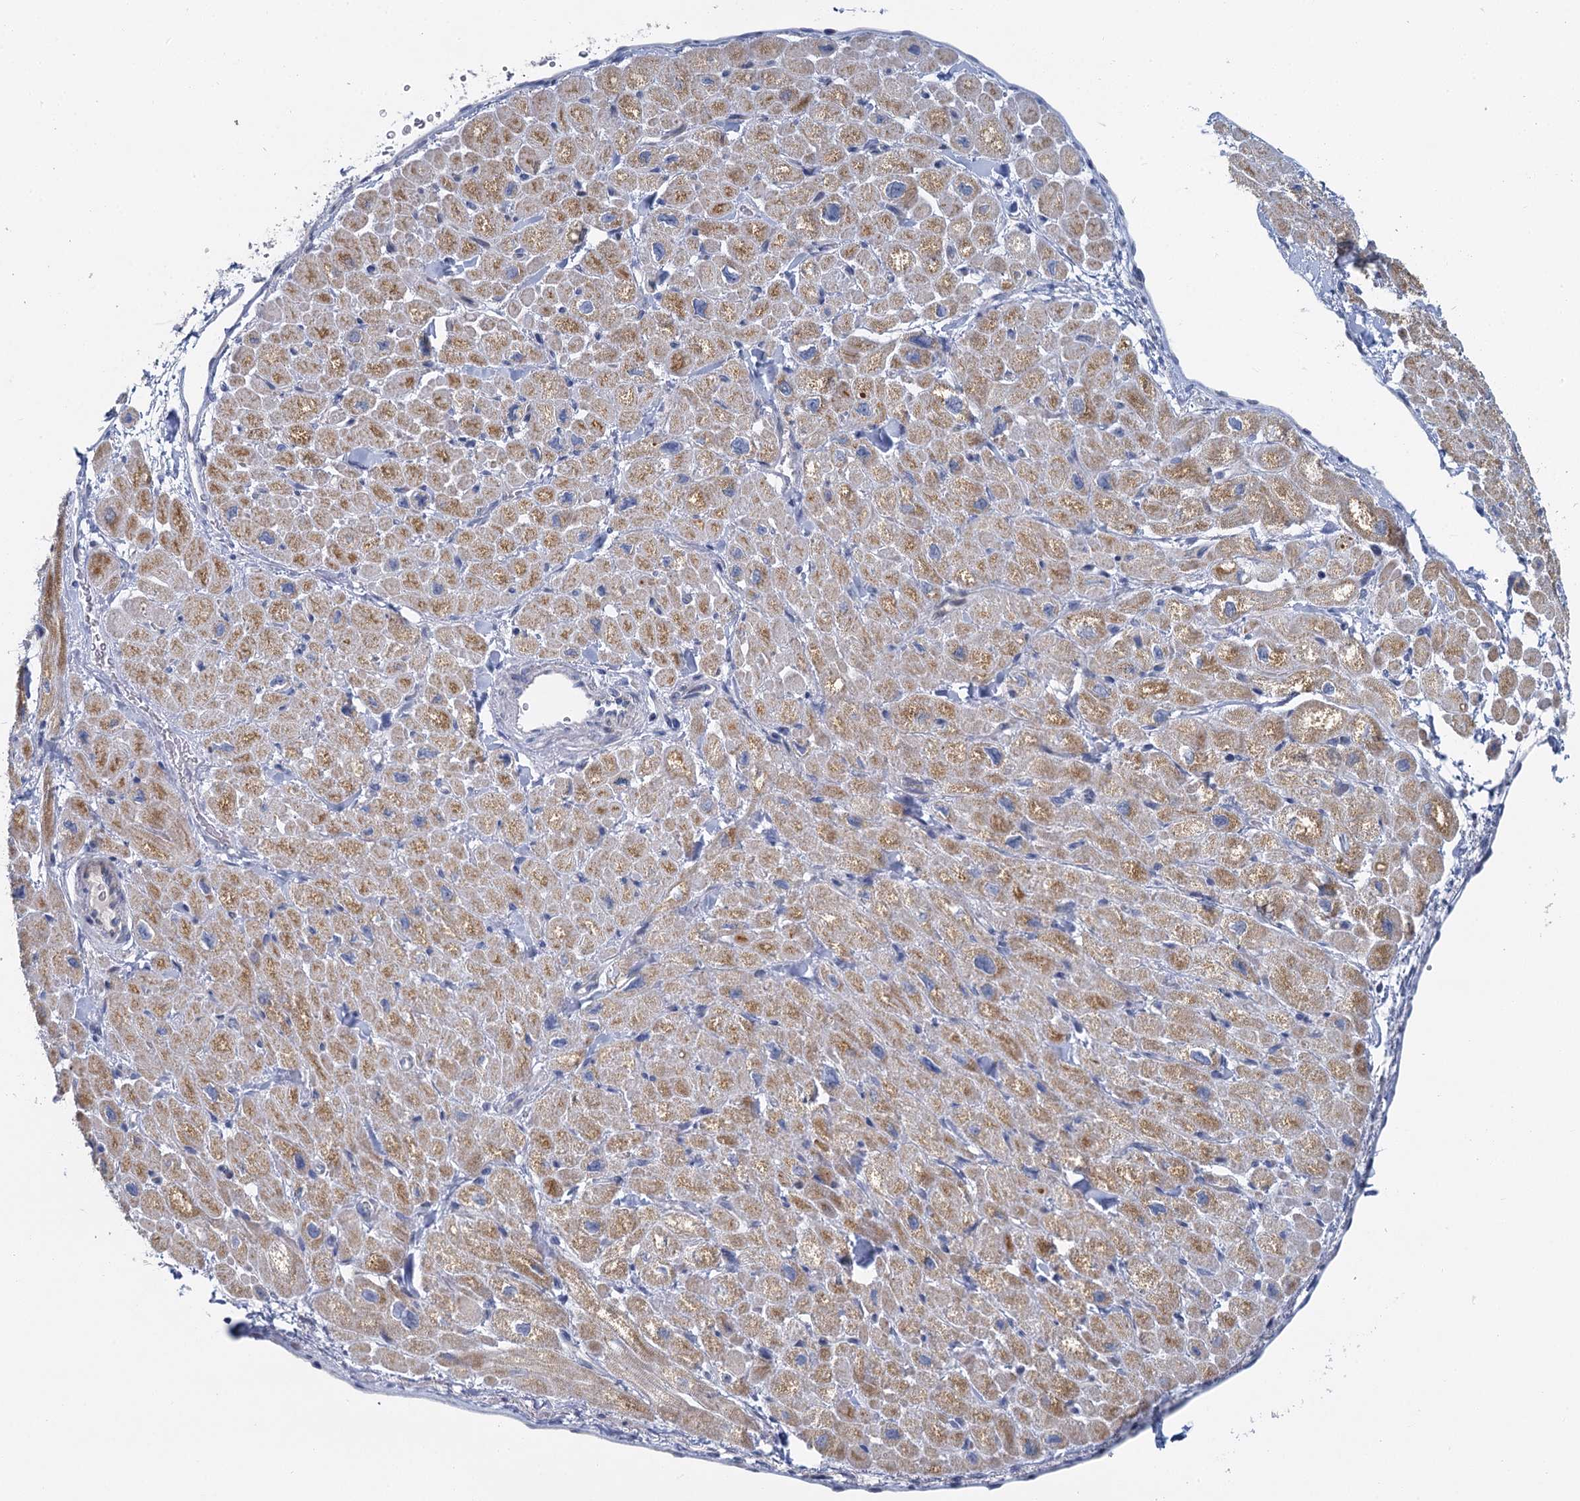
{"staining": {"intensity": "moderate", "quantity": "25%-75%", "location": "cytoplasmic/membranous"}, "tissue": "heart muscle", "cell_type": "Cardiomyocytes", "image_type": "normal", "snomed": [{"axis": "morphology", "description": "Normal tissue, NOS"}, {"axis": "topography", "description": "Heart"}], "caption": "A micrograph of human heart muscle stained for a protein demonstrates moderate cytoplasmic/membranous brown staining in cardiomyocytes. The protein is stained brown, and the nuclei are stained in blue (DAB IHC with brightfield microscopy, high magnification).", "gene": "ACRBP", "patient": {"sex": "male", "age": 65}}